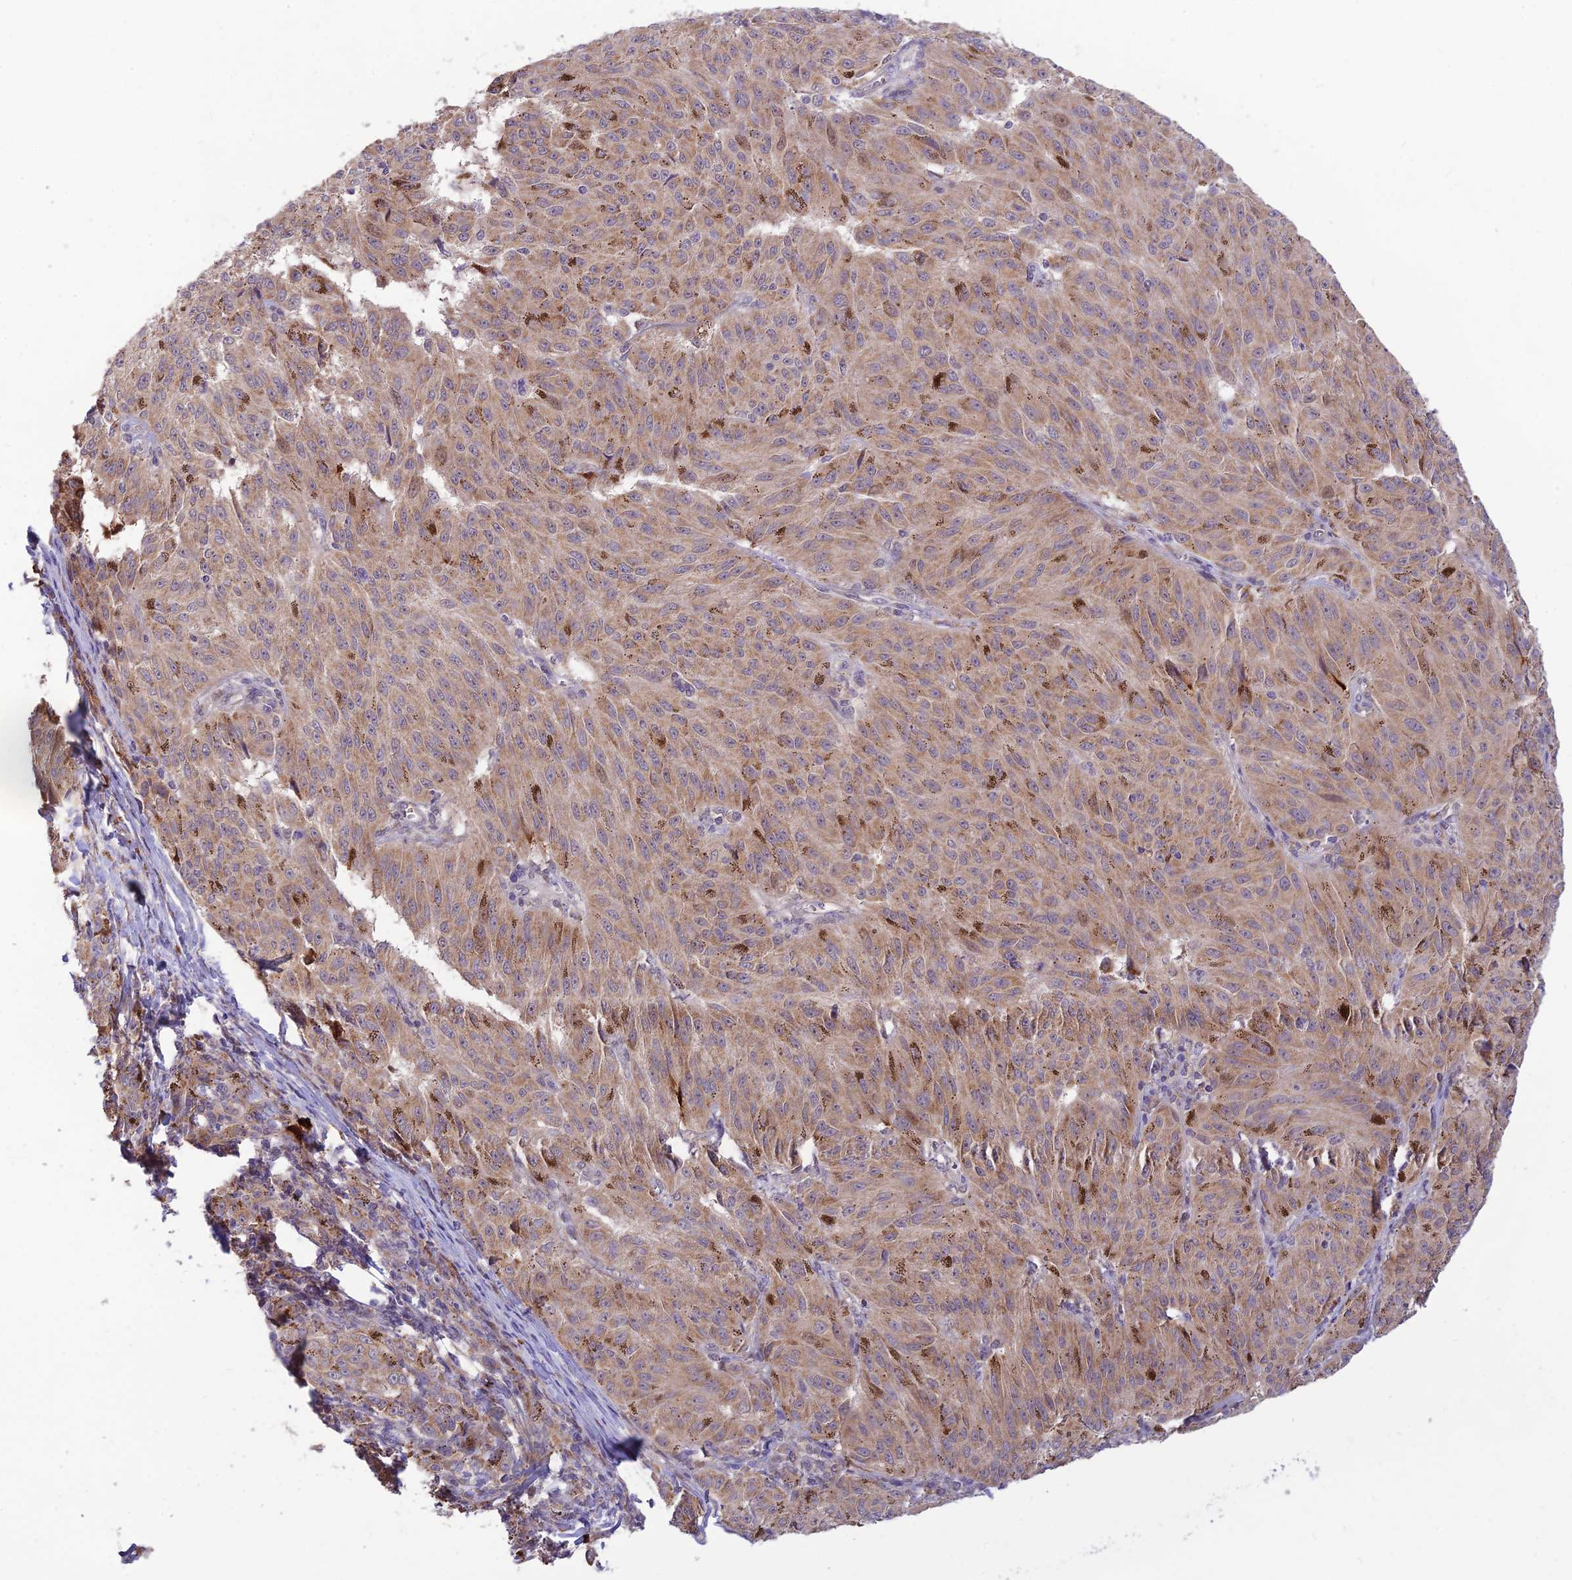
{"staining": {"intensity": "weak", "quantity": ">75%", "location": "cytoplasmic/membranous"}, "tissue": "melanoma", "cell_type": "Tumor cells", "image_type": "cancer", "snomed": [{"axis": "morphology", "description": "Malignant melanoma, NOS"}, {"axis": "topography", "description": "Skin"}], "caption": "Immunohistochemical staining of human malignant melanoma exhibits weak cytoplasmic/membranous protein staining in about >75% of tumor cells.", "gene": "ASPDH", "patient": {"sex": "female", "age": 72}}